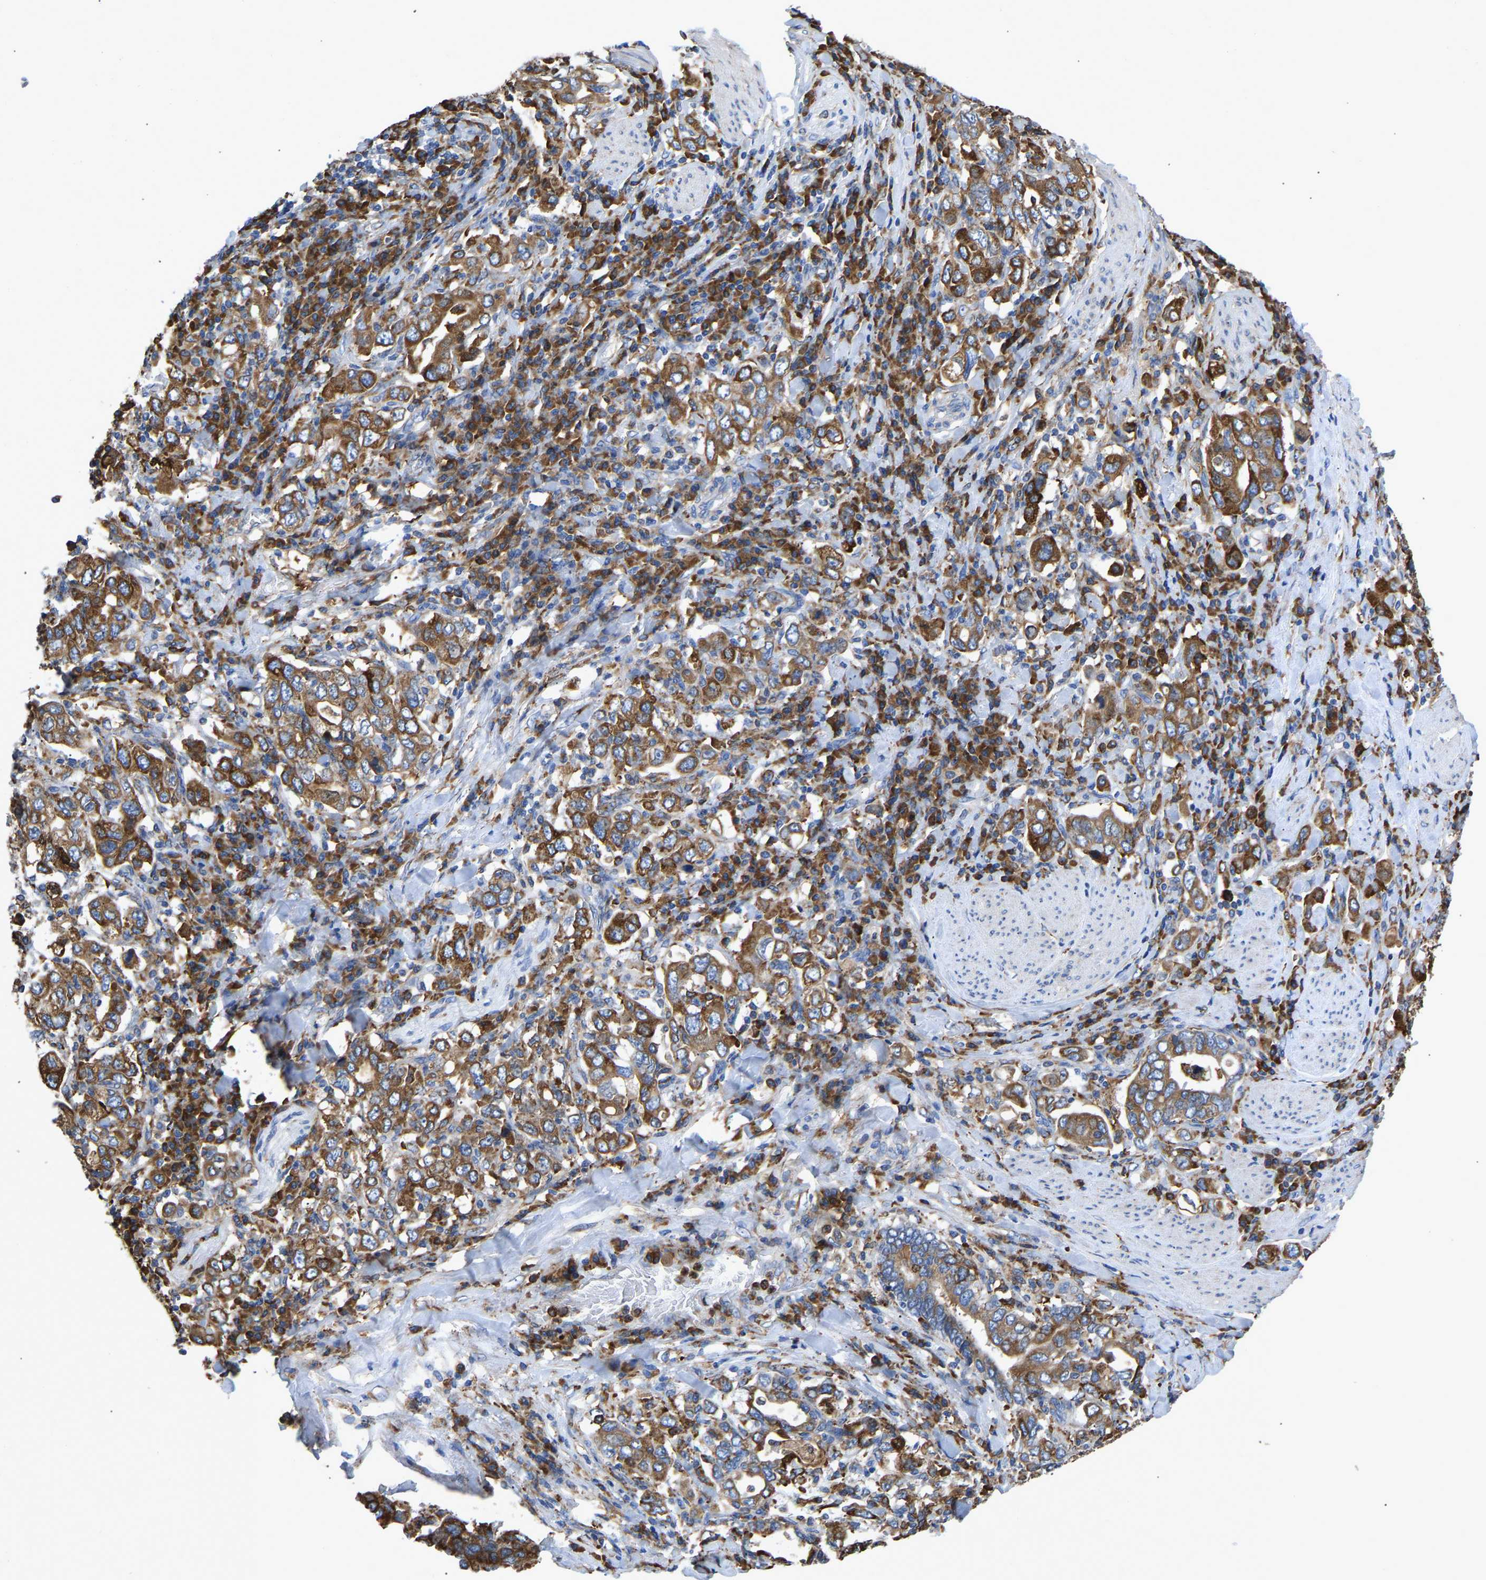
{"staining": {"intensity": "moderate", "quantity": ">75%", "location": "cytoplasmic/membranous"}, "tissue": "stomach cancer", "cell_type": "Tumor cells", "image_type": "cancer", "snomed": [{"axis": "morphology", "description": "Adenocarcinoma, NOS"}, {"axis": "topography", "description": "Stomach, upper"}], "caption": "Immunohistochemistry (IHC) of stomach adenocarcinoma reveals medium levels of moderate cytoplasmic/membranous staining in approximately >75% of tumor cells. (DAB (3,3'-diaminobenzidine) IHC with brightfield microscopy, high magnification).", "gene": "P4HB", "patient": {"sex": "male", "age": 62}}